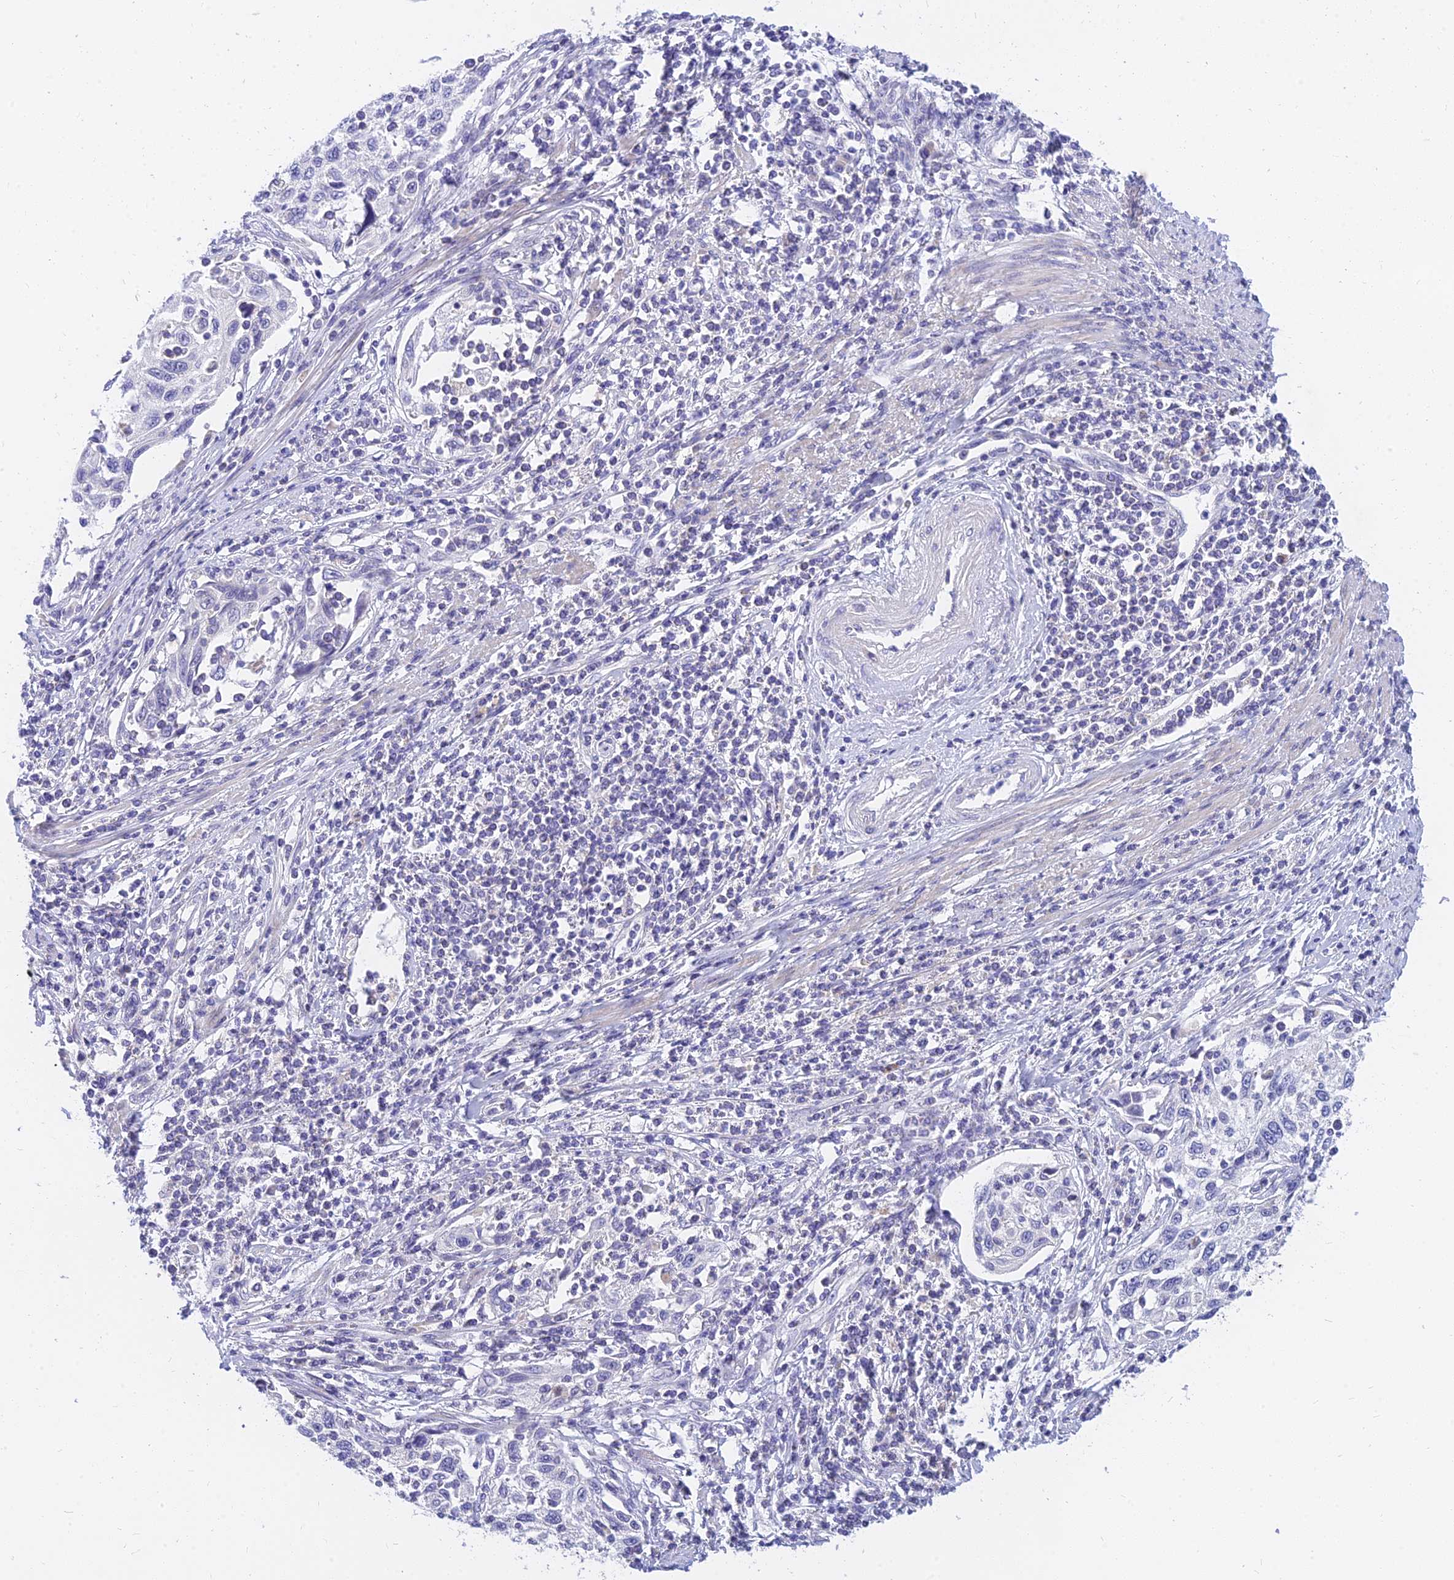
{"staining": {"intensity": "negative", "quantity": "none", "location": "none"}, "tissue": "cervical cancer", "cell_type": "Tumor cells", "image_type": "cancer", "snomed": [{"axis": "morphology", "description": "Squamous cell carcinoma, NOS"}, {"axis": "topography", "description": "Cervix"}], "caption": "Tumor cells show no significant protein positivity in cervical squamous cell carcinoma.", "gene": "TMEM161B", "patient": {"sex": "female", "age": 70}}